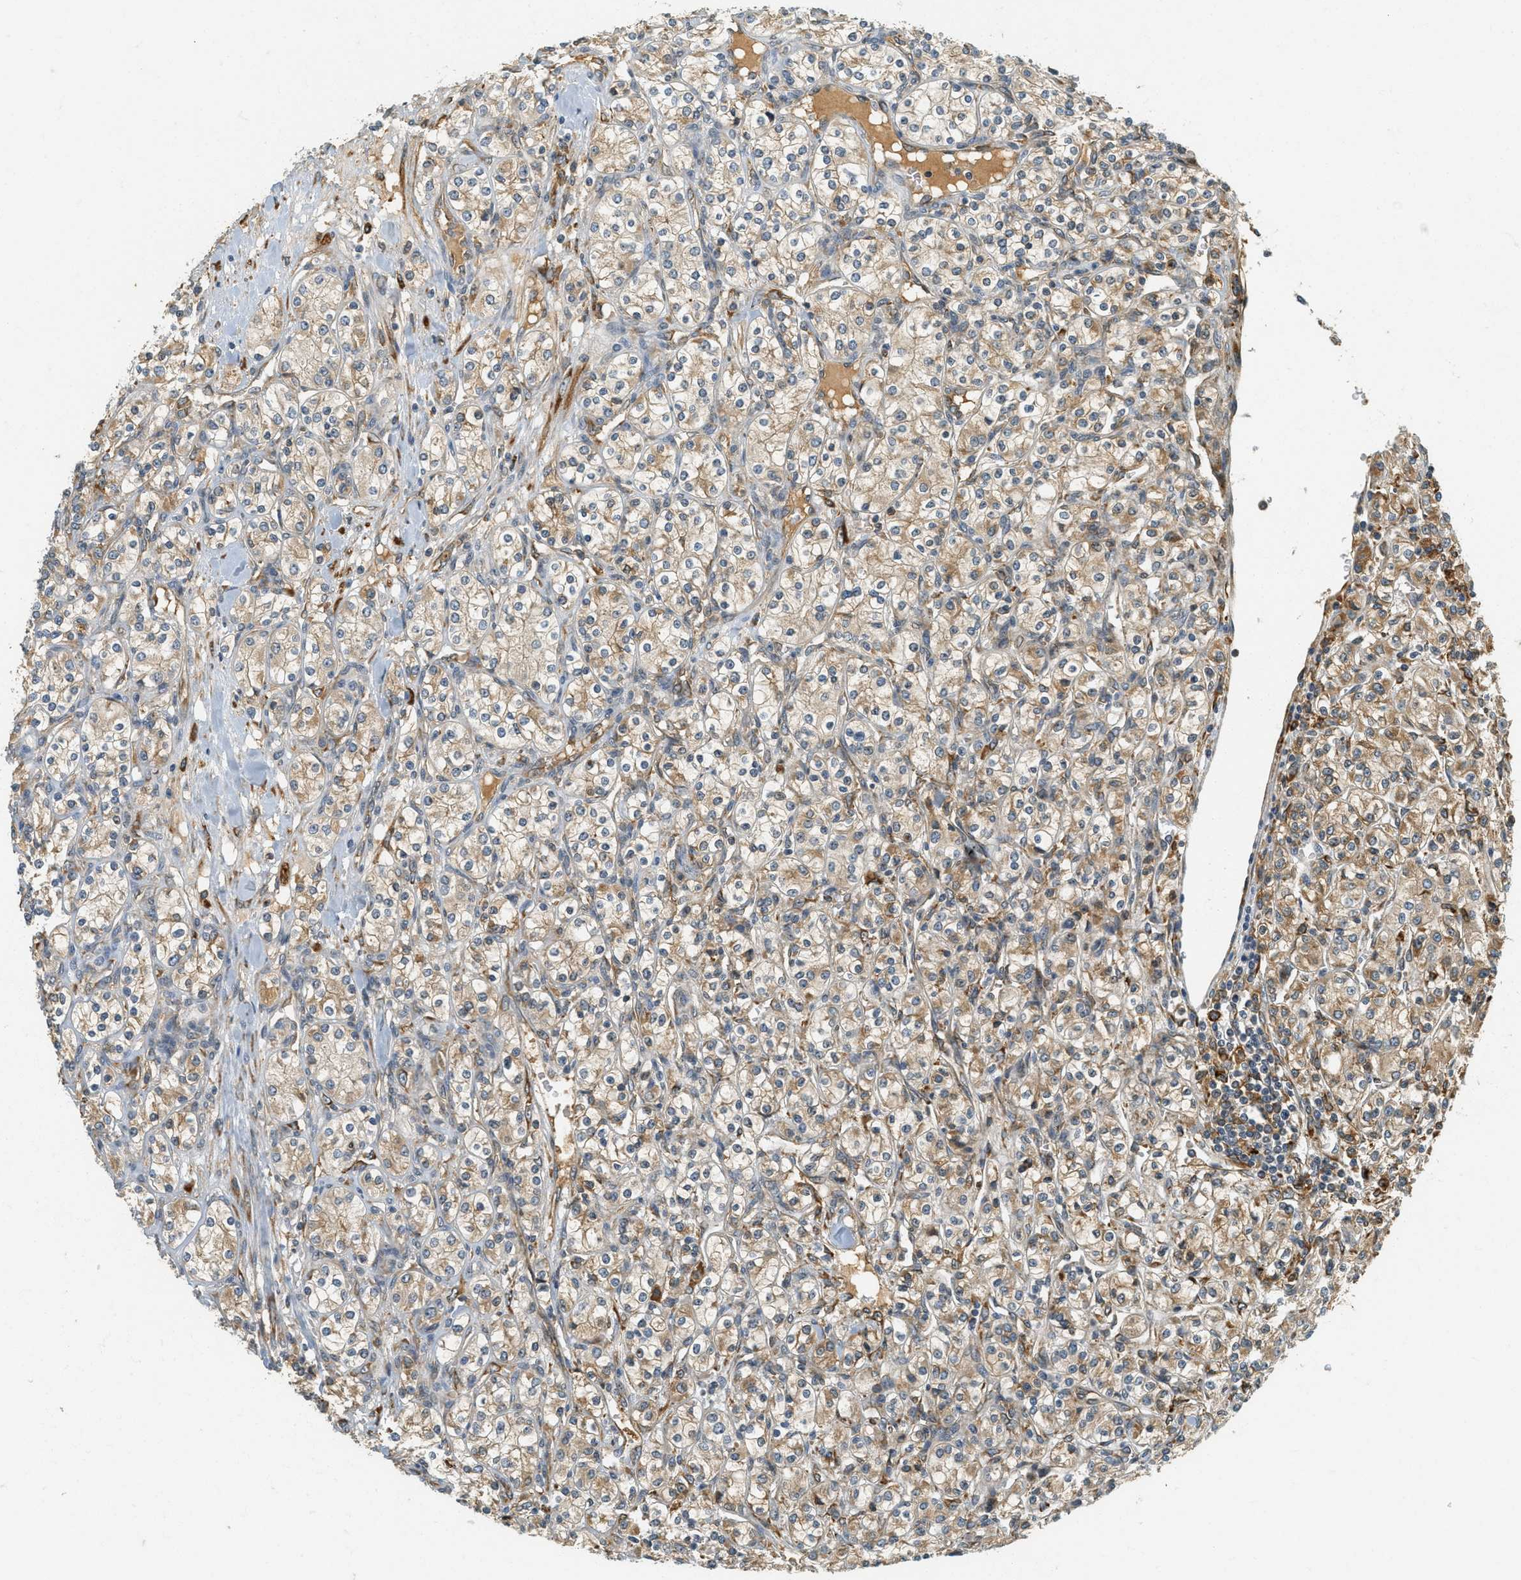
{"staining": {"intensity": "weak", "quantity": ">75%", "location": "cytoplasmic/membranous"}, "tissue": "renal cancer", "cell_type": "Tumor cells", "image_type": "cancer", "snomed": [{"axis": "morphology", "description": "Adenocarcinoma, NOS"}, {"axis": "topography", "description": "Kidney"}], "caption": "Renal adenocarcinoma stained with DAB immunohistochemistry (IHC) displays low levels of weak cytoplasmic/membranous staining in about >75% of tumor cells.", "gene": "PDK1", "patient": {"sex": "male", "age": 77}}